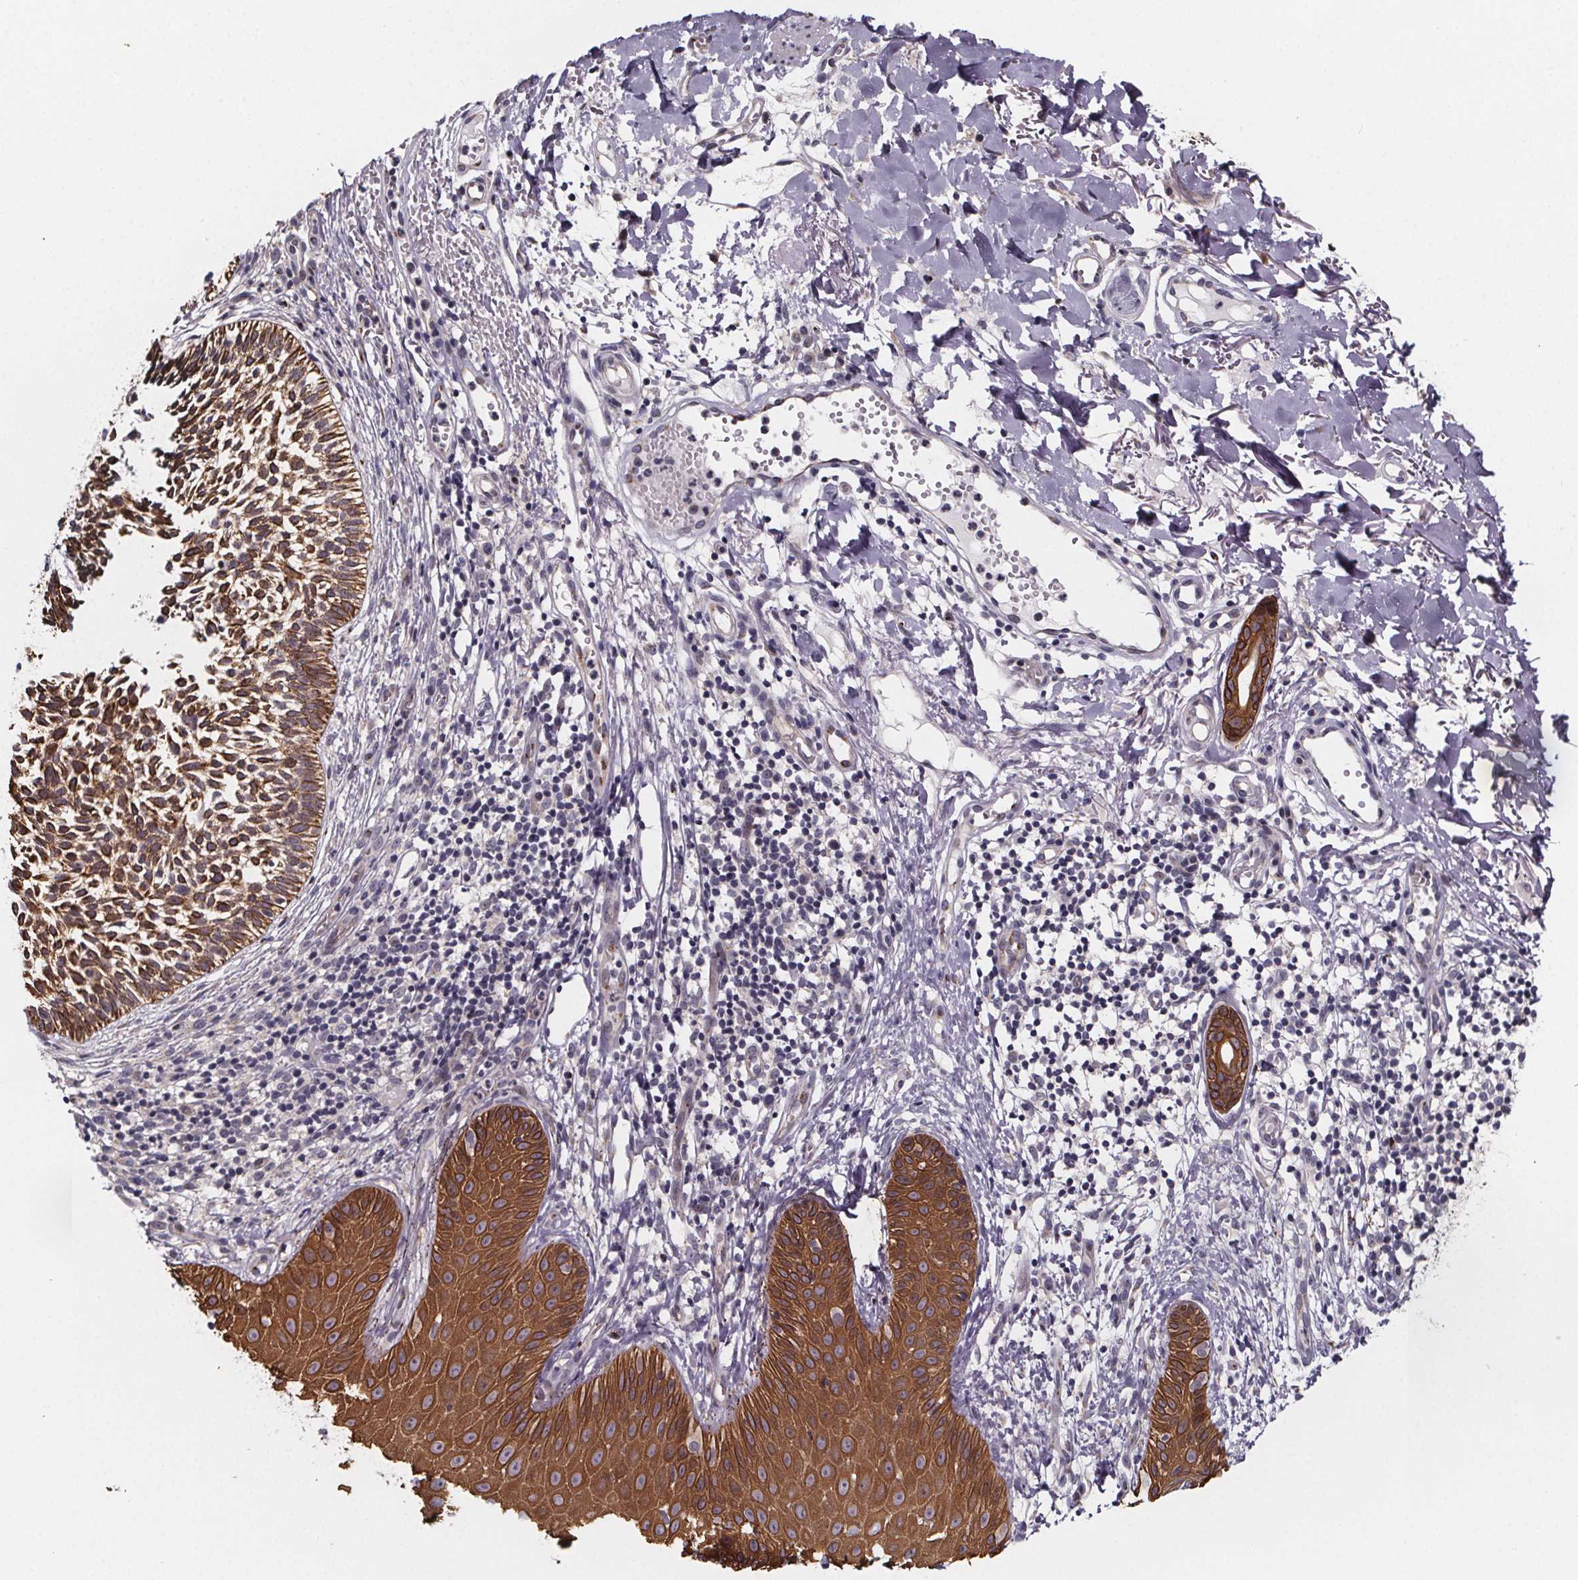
{"staining": {"intensity": "strong", "quantity": ">75%", "location": "cytoplasmic/membranous"}, "tissue": "skin cancer", "cell_type": "Tumor cells", "image_type": "cancer", "snomed": [{"axis": "morphology", "description": "Basal cell carcinoma"}, {"axis": "topography", "description": "Skin"}], "caption": "A brown stain shows strong cytoplasmic/membranous staining of a protein in skin basal cell carcinoma tumor cells.", "gene": "NDST1", "patient": {"sex": "male", "age": 78}}